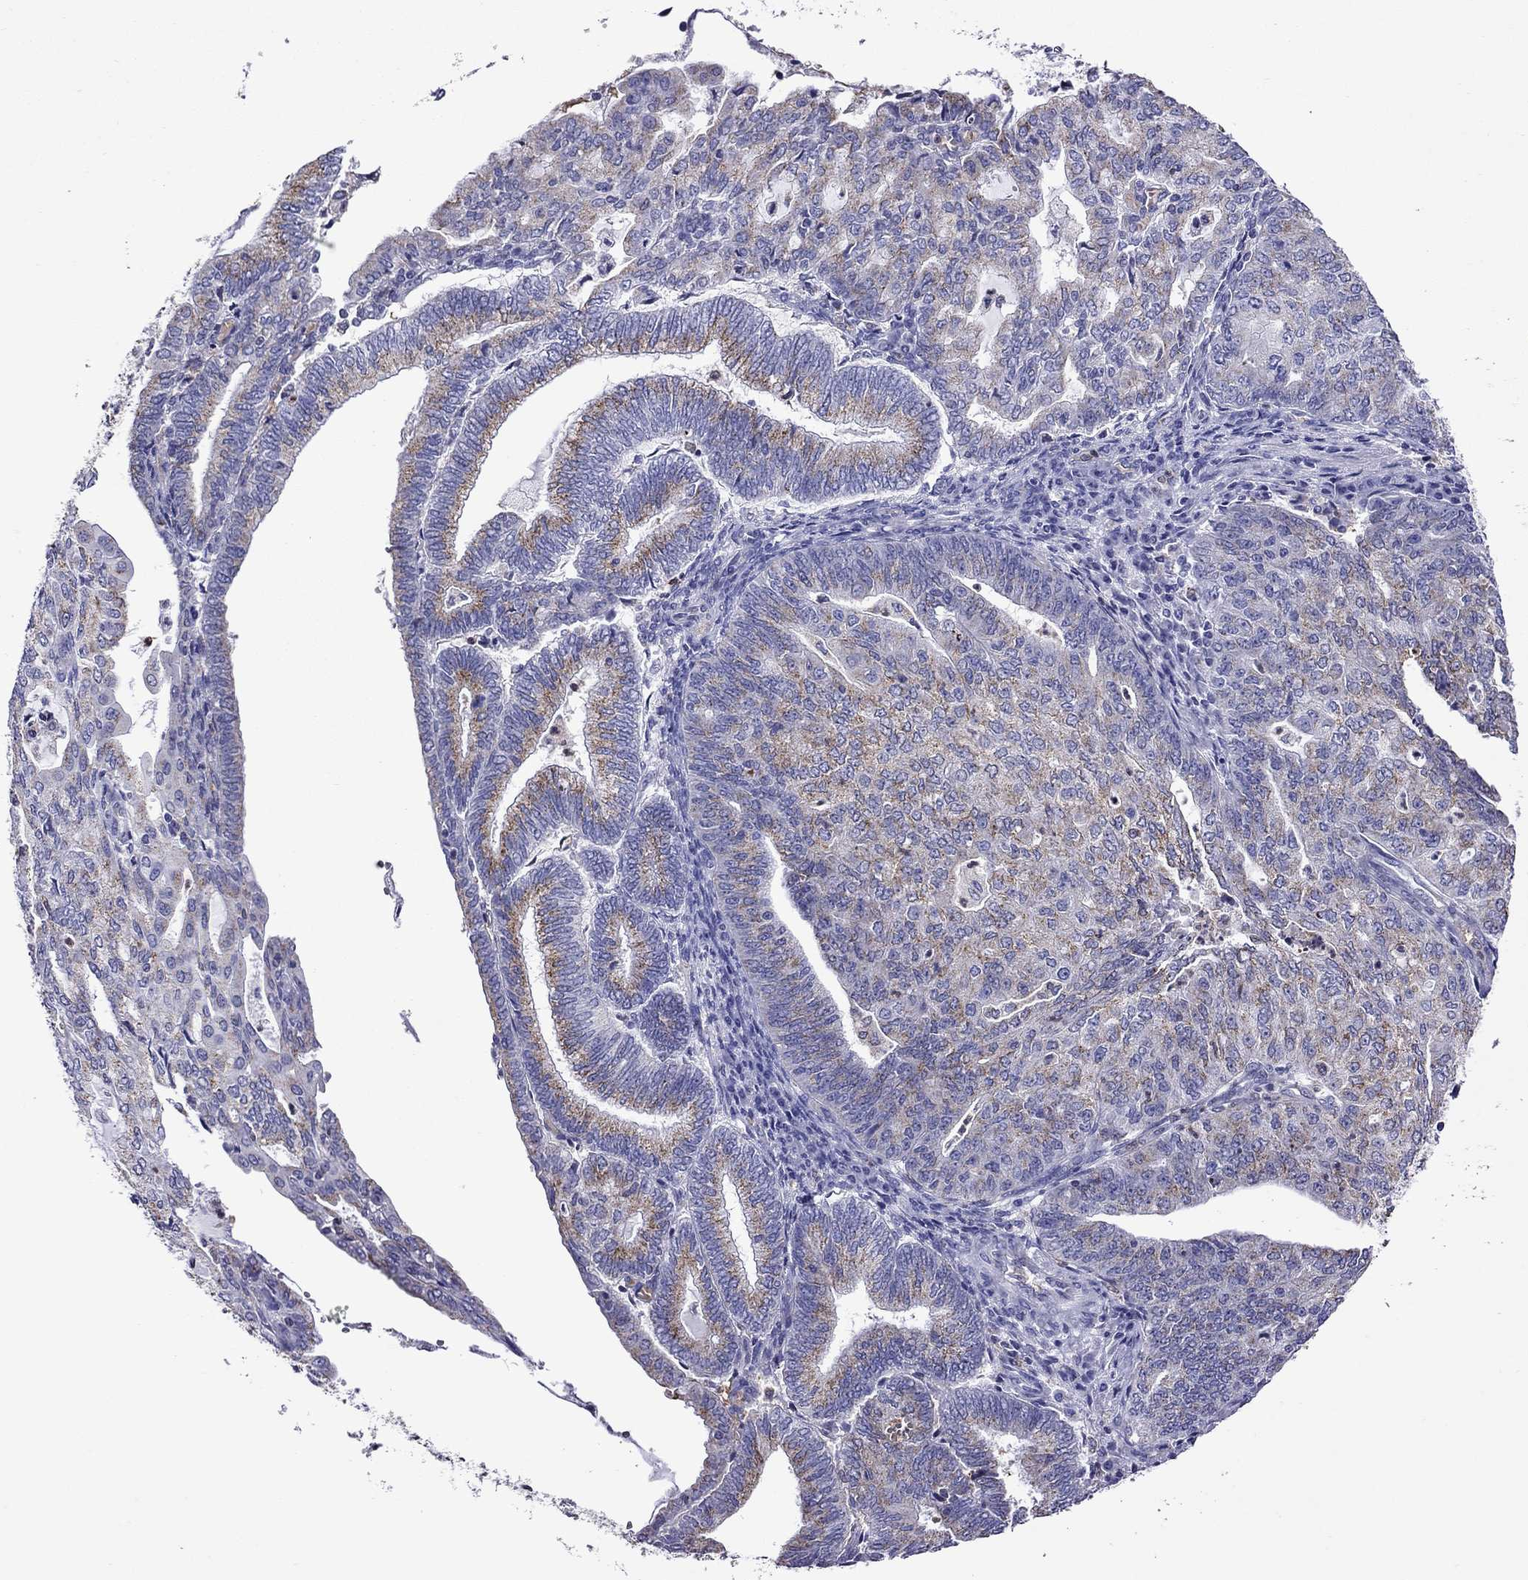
{"staining": {"intensity": "weak", "quantity": "25%-75%", "location": "cytoplasmic/membranous"}, "tissue": "endometrial cancer", "cell_type": "Tumor cells", "image_type": "cancer", "snomed": [{"axis": "morphology", "description": "Adenocarcinoma, NOS"}, {"axis": "topography", "description": "Endometrium"}], "caption": "Immunohistochemical staining of endometrial adenocarcinoma shows low levels of weak cytoplasmic/membranous protein positivity in about 25%-75% of tumor cells.", "gene": "SCG2", "patient": {"sex": "female", "age": 82}}